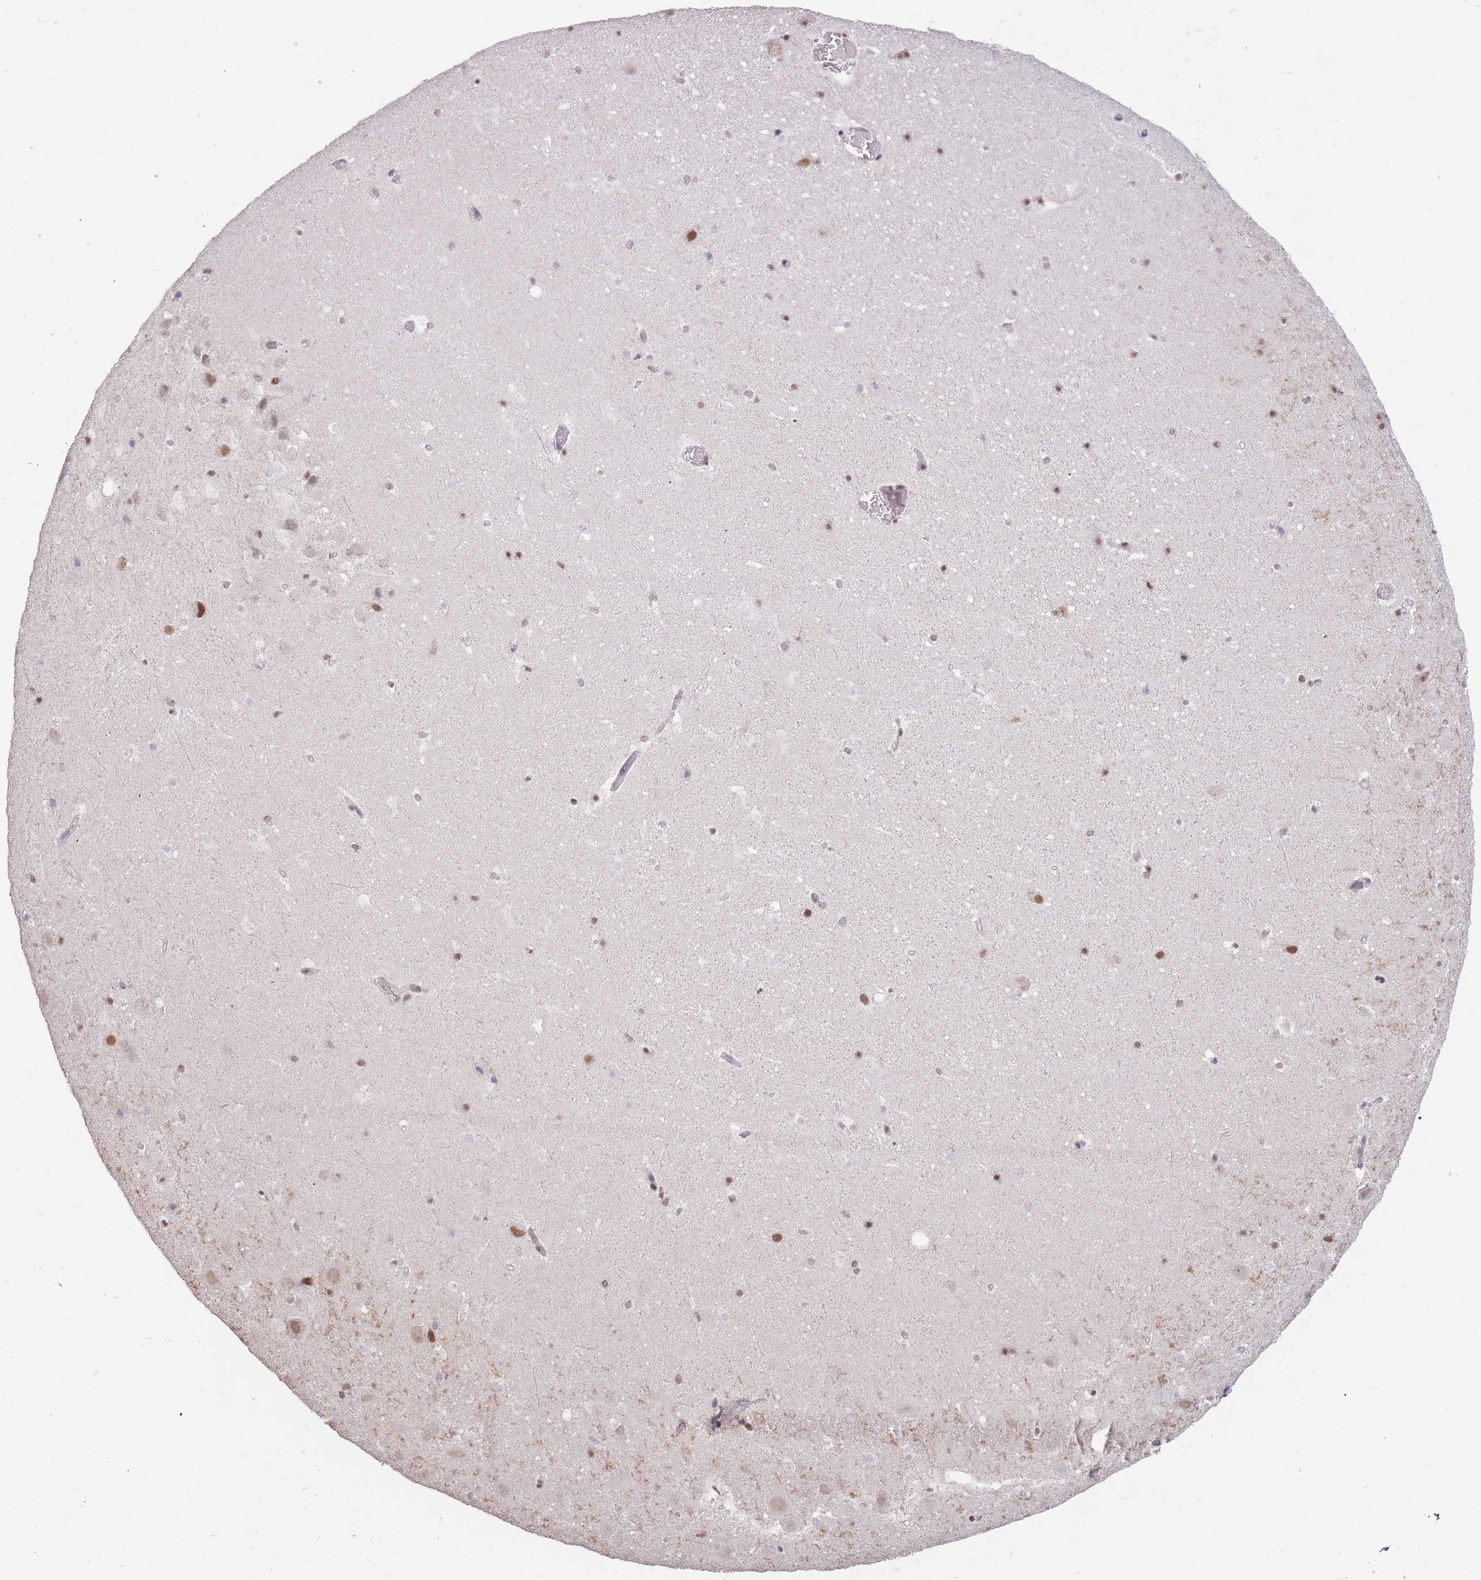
{"staining": {"intensity": "moderate", "quantity": "<25%", "location": "nuclear"}, "tissue": "hippocampus", "cell_type": "Glial cells", "image_type": "normal", "snomed": [{"axis": "morphology", "description": "Normal tissue, NOS"}, {"axis": "topography", "description": "Hippocampus"}], "caption": "Protein staining shows moderate nuclear expression in approximately <25% of glial cells in benign hippocampus. Using DAB (3,3'-diaminobenzidine) (brown) and hematoxylin (blue) stains, captured at high magnification using brightfield microscopy.", "gene": "HNRNPUL1", "patient": {"sex": "male", "age": 37}}